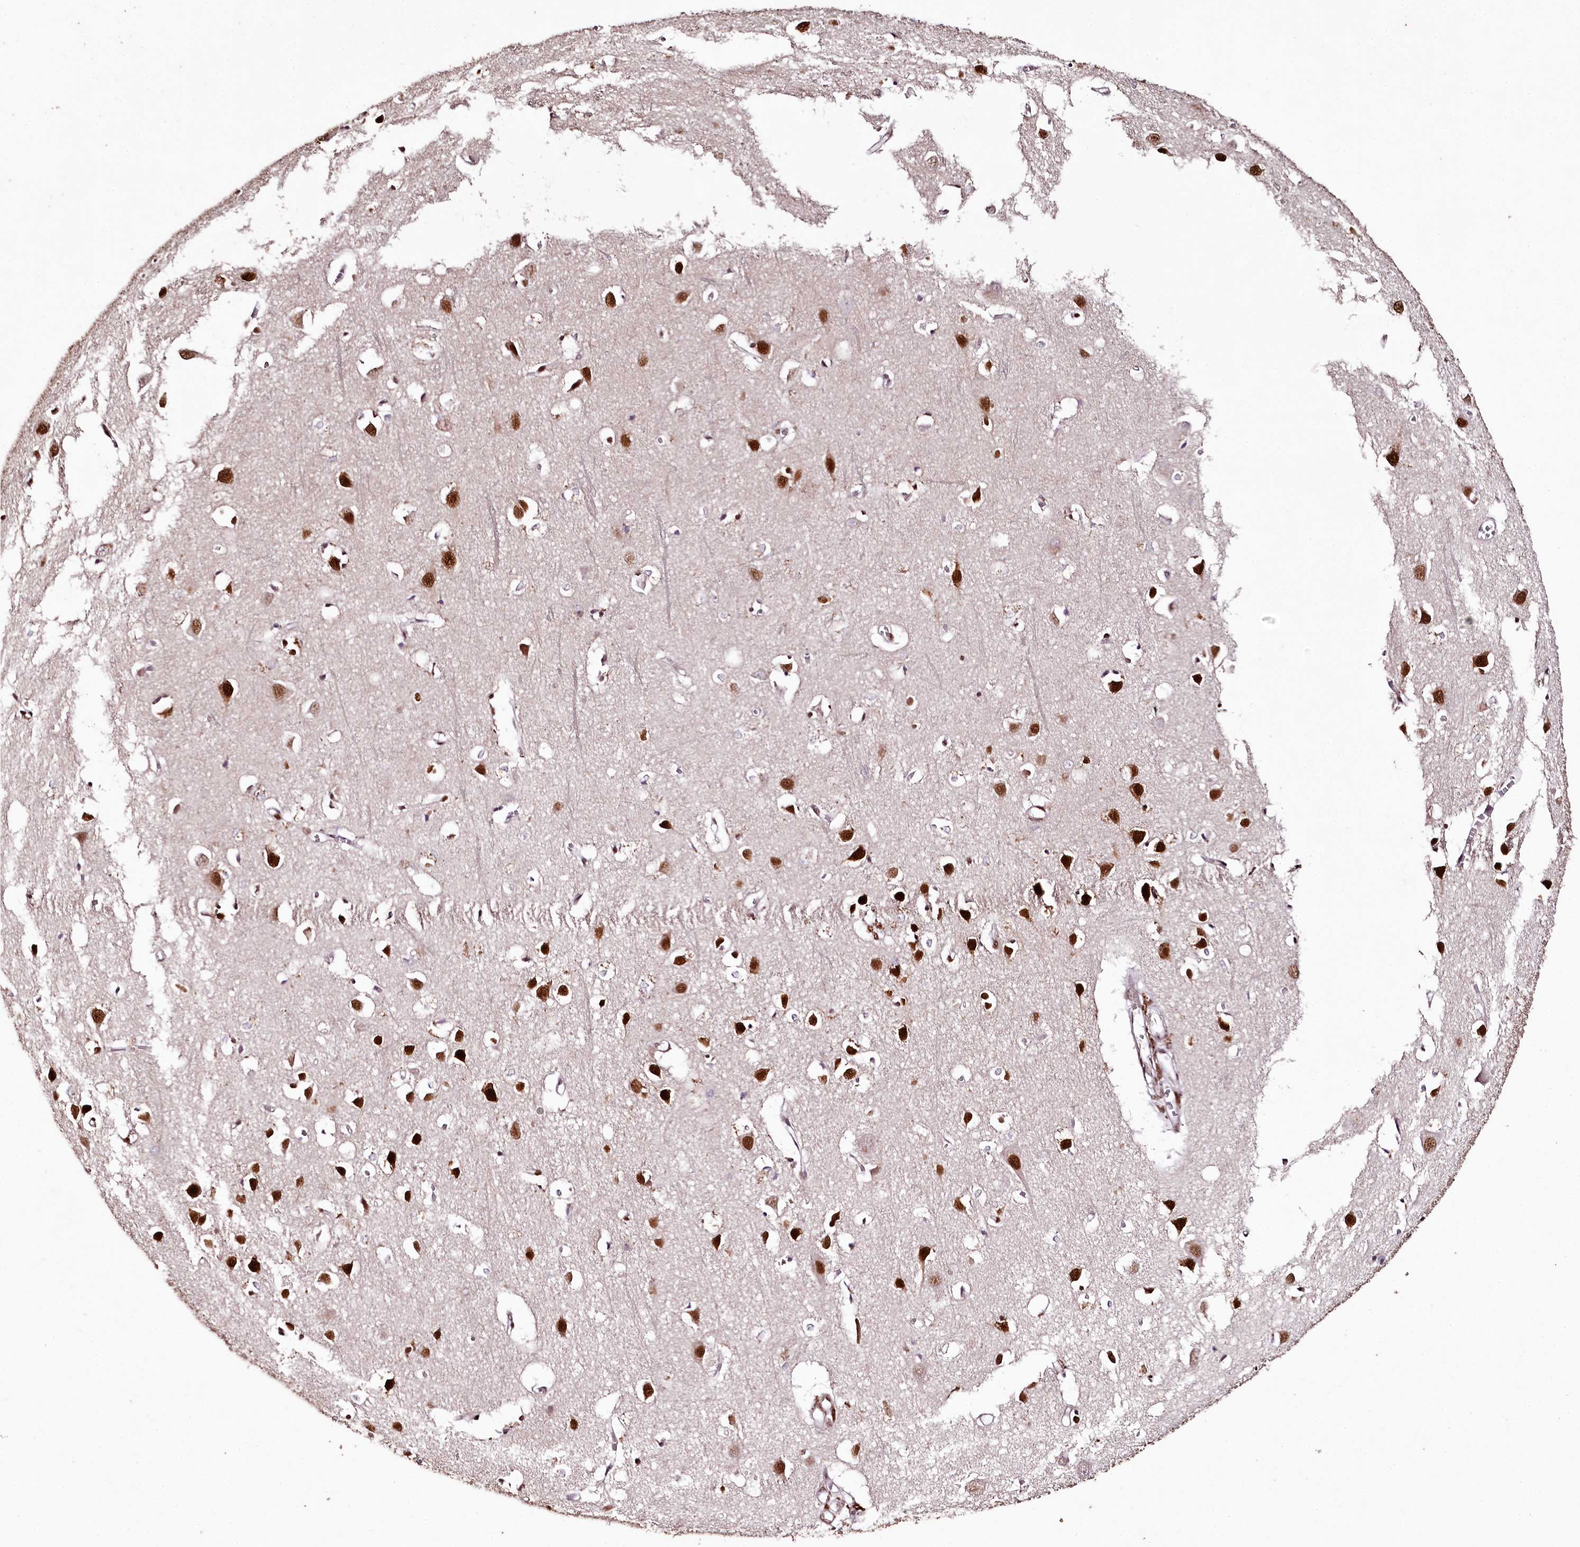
{"staining": {"intensity": "strong", "quantity": ">75%", "location": "nuclear"}, "tissue": "cerebral cortex", "cell_type": "Endothelial cells", "image_type": "normal", "snomed": [{"axis": "morphology", "description": "Normal tissue, NOS"}, {"axis": "topography", "description": "Cerebral cortex"}], "caption": "Human cerebral cortex stained with a protein marker shows strong staining in endothelial cells.", "gene": "PSPC1", "patient": {"sex": "female", "age": 64}}